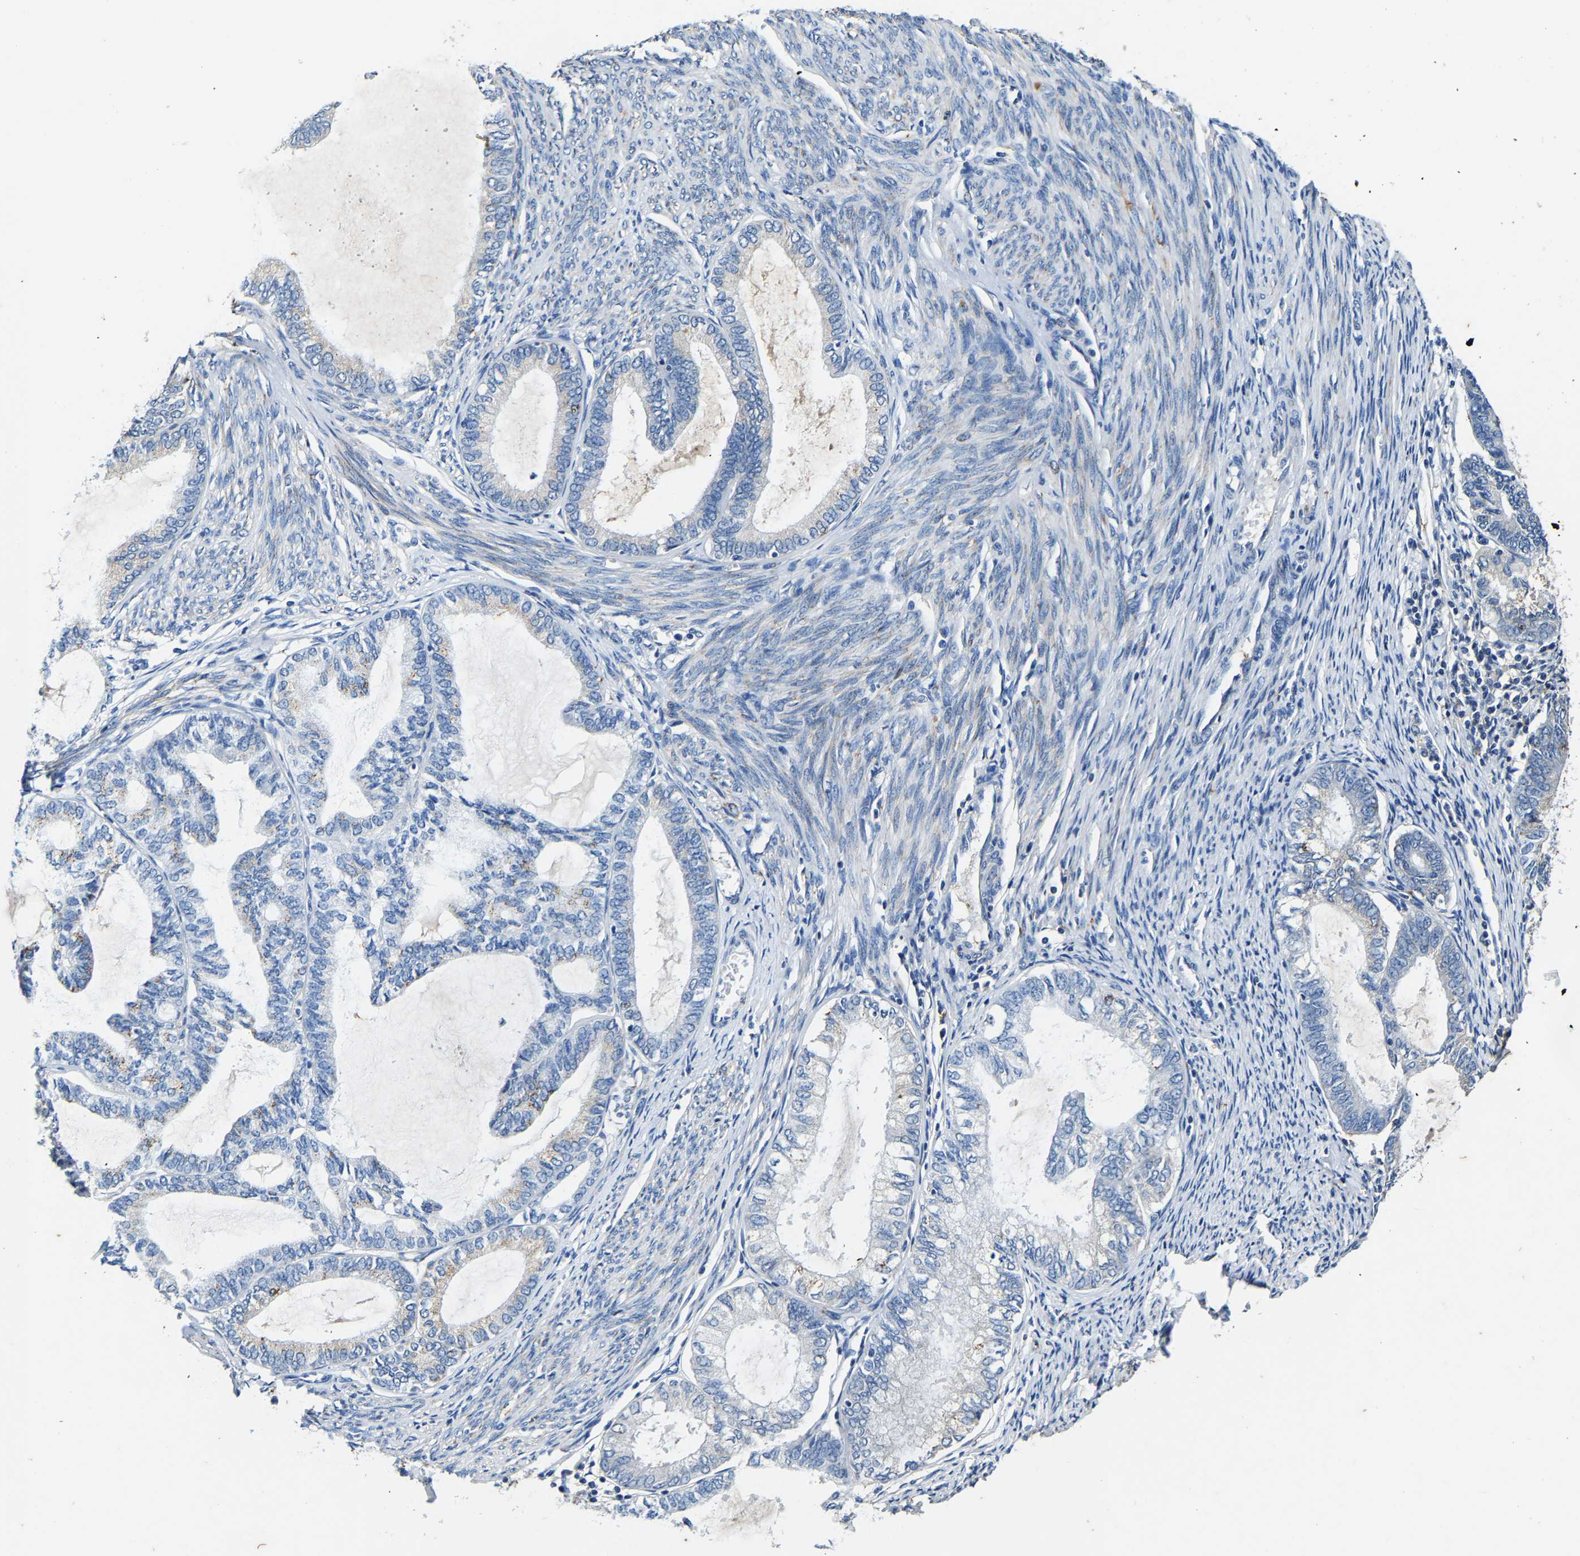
{"staining": {"intensity": "weak", "quantity": "<25%", "location": "cytoplasmic/membranous"}, "tissue": "endometrial cancer", "cell_type": "Tumor cells", "image_type": "cancer", "snomed": [{"axis": "morphology", "description": "Adenocarcinoma, NOS"}, {"axis": "topography", "description": "Endometrium"}], "caption": "Endometrial cancer was stained to show a protein in brown. There is no significant positivity in tumor cells. (Brightfield microscopy of DAB (3,3'-diaminobenzidine) immunohistochemistry at high magnification).", "gene": "SLC25A25", "patient": {"sex": "female", "age": 86}}